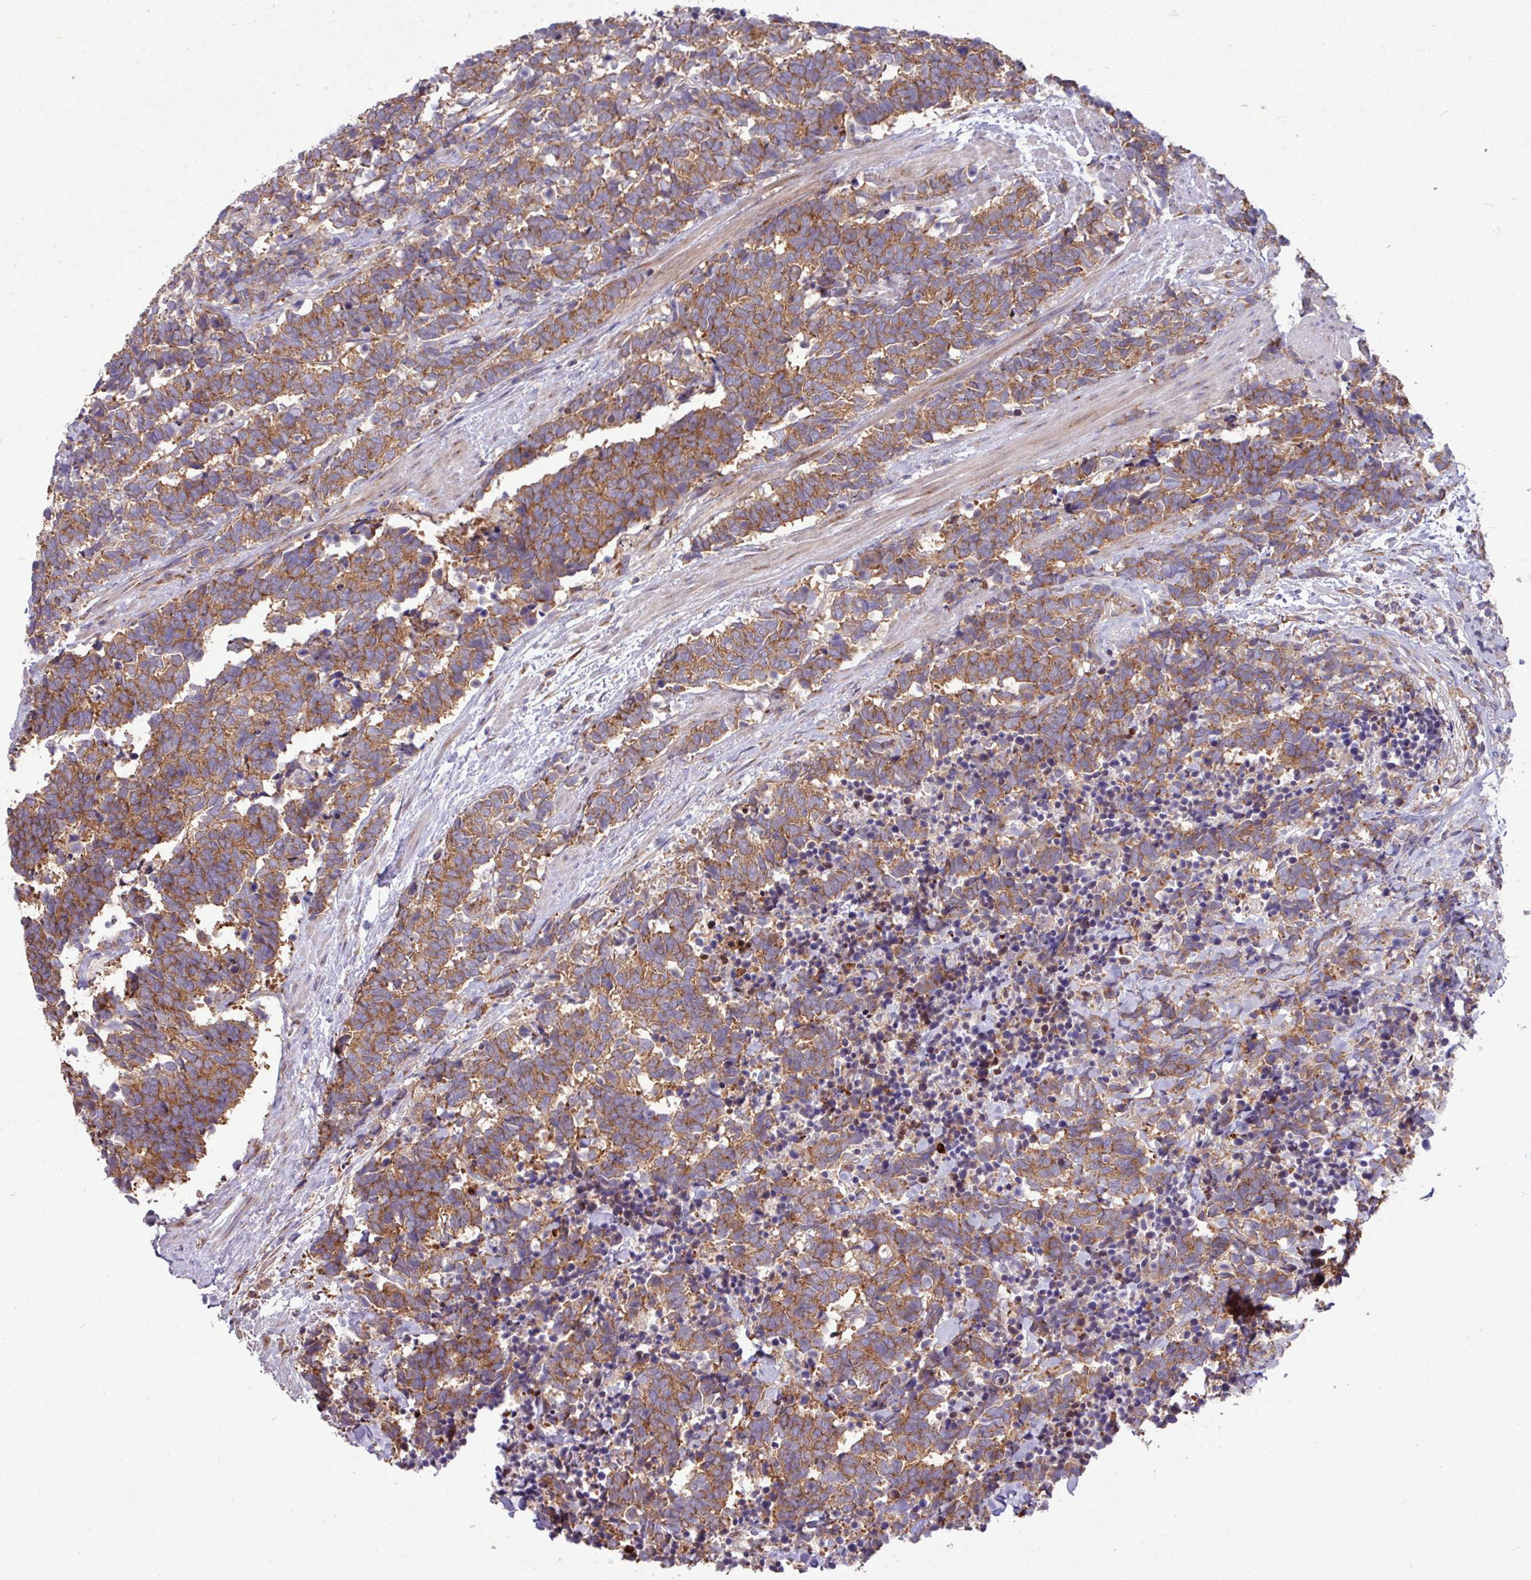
{"staining": {"intensity": "strong", "quantity": ">75%", "location": "cytoplasmic/membranous"}, "tissue": "carcinoid", "cell_type": "Tumor cells", "image_type": "cancer", "snomed": [{"axis": "morphology", "description": "Carcinoma, NOS"}, {"axis": "morphology", "description": "Carcinoid, malignant, NOS"}, {"axis": "topography", "description": "Prostate"}], "caption": "The photomicrograph reveals immunohistochemical staining of carcinoid. There is strong cytoplasmic/membranous expression is identified in approximately >75% of tumor cells. Ihc stains the protein in brown and the nuclei are stained blue.", "gene": "LSM12", "patient": {"sex": "male", "age": 57}}